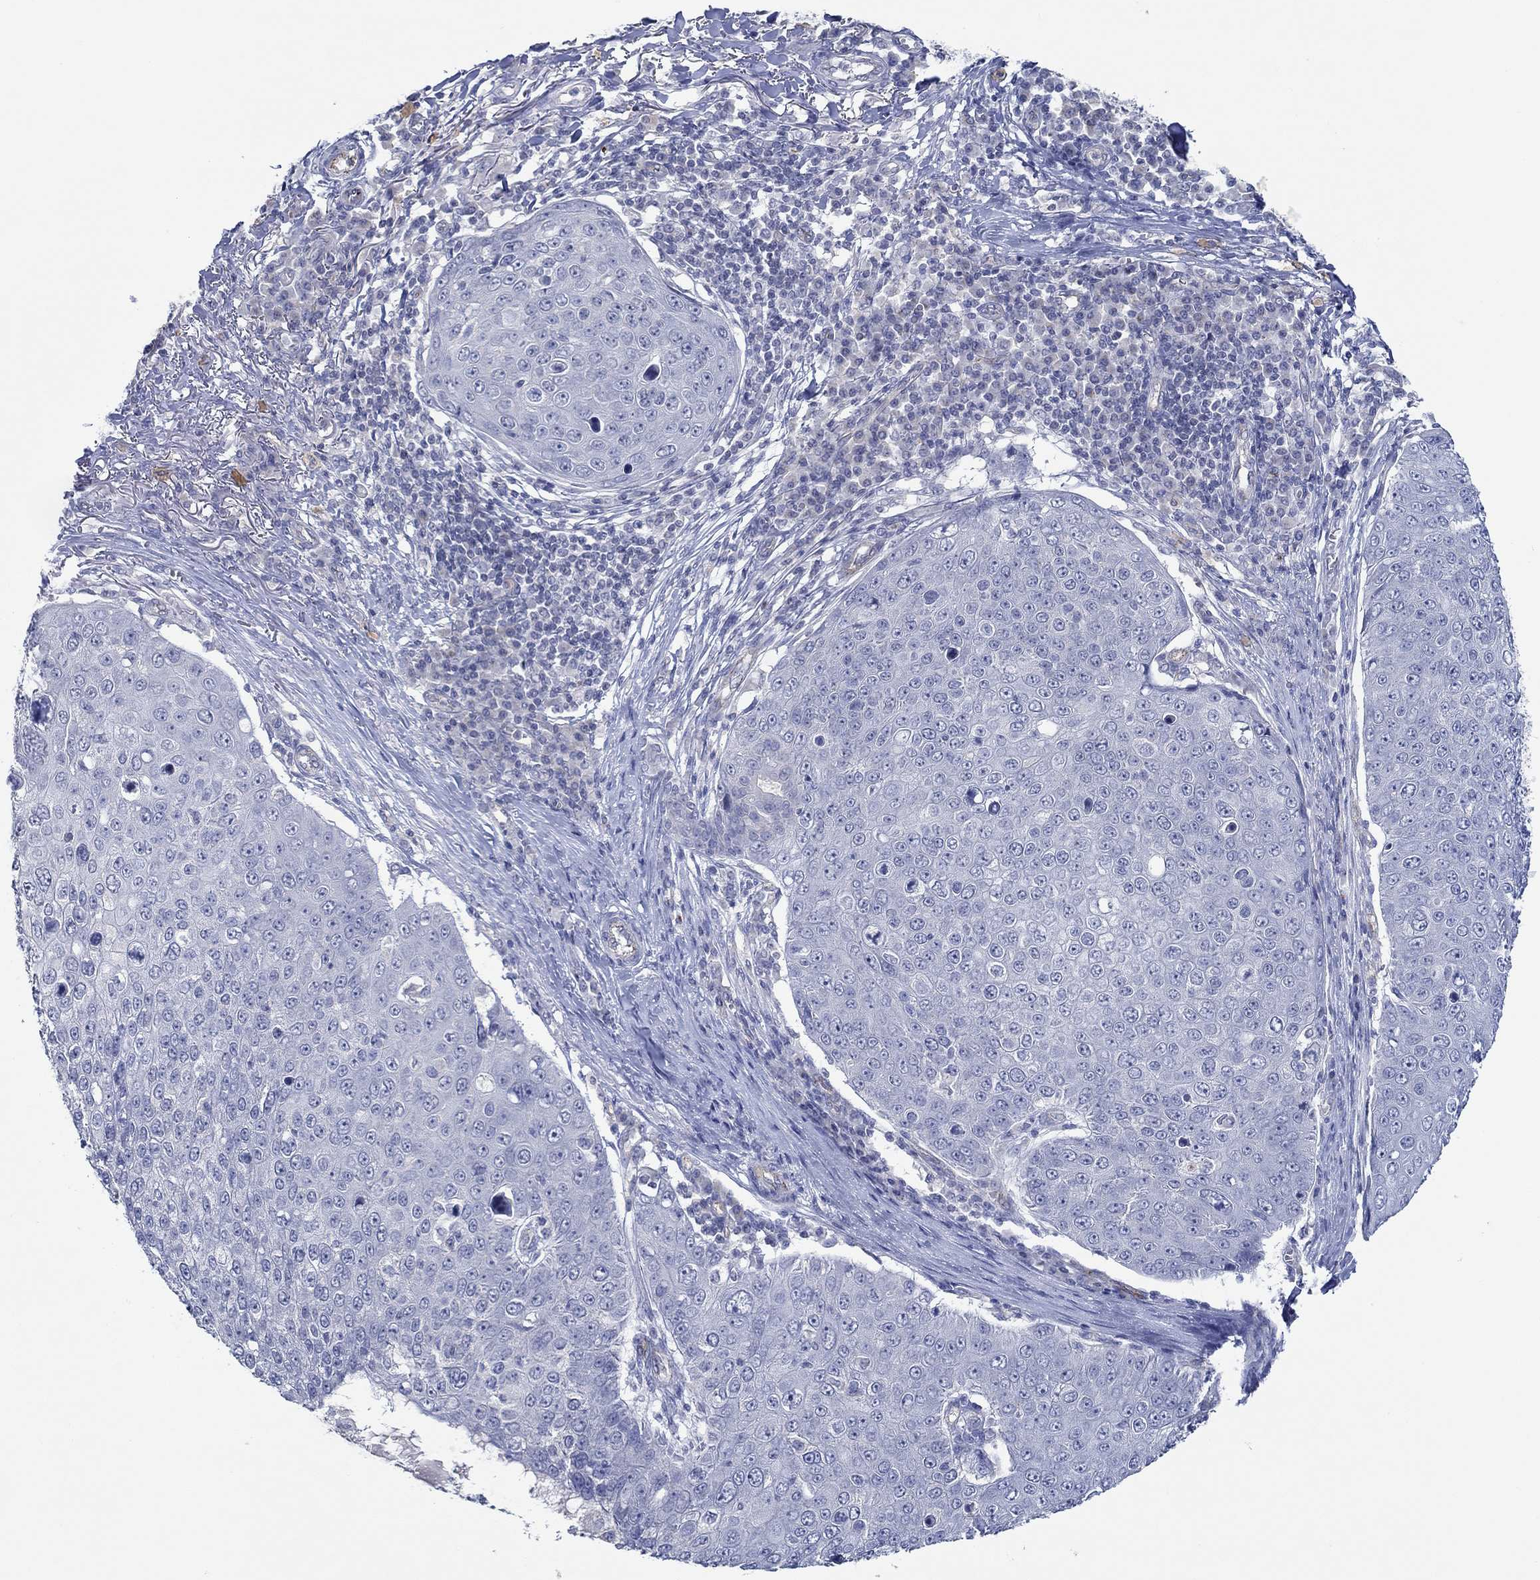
{"staining": {"intensity": "negative", "quantity": "none", "location": "none"}, "tissue": "skin cancer", "cell_type": "Tumor cells", "image_type": "cancer", "snomed": [{"axis": "morphology", "description": "Squamous cell carcinoma, NOS"}, {"axis": "topography", "description": "Skin"}], "caption": "Immunohistochemical staining of squamous cell carcinoma (skin) displays no significant positivity in tumor cells.", "gene": "GJA5", "patient": {"sex": "male", "age": 71}}